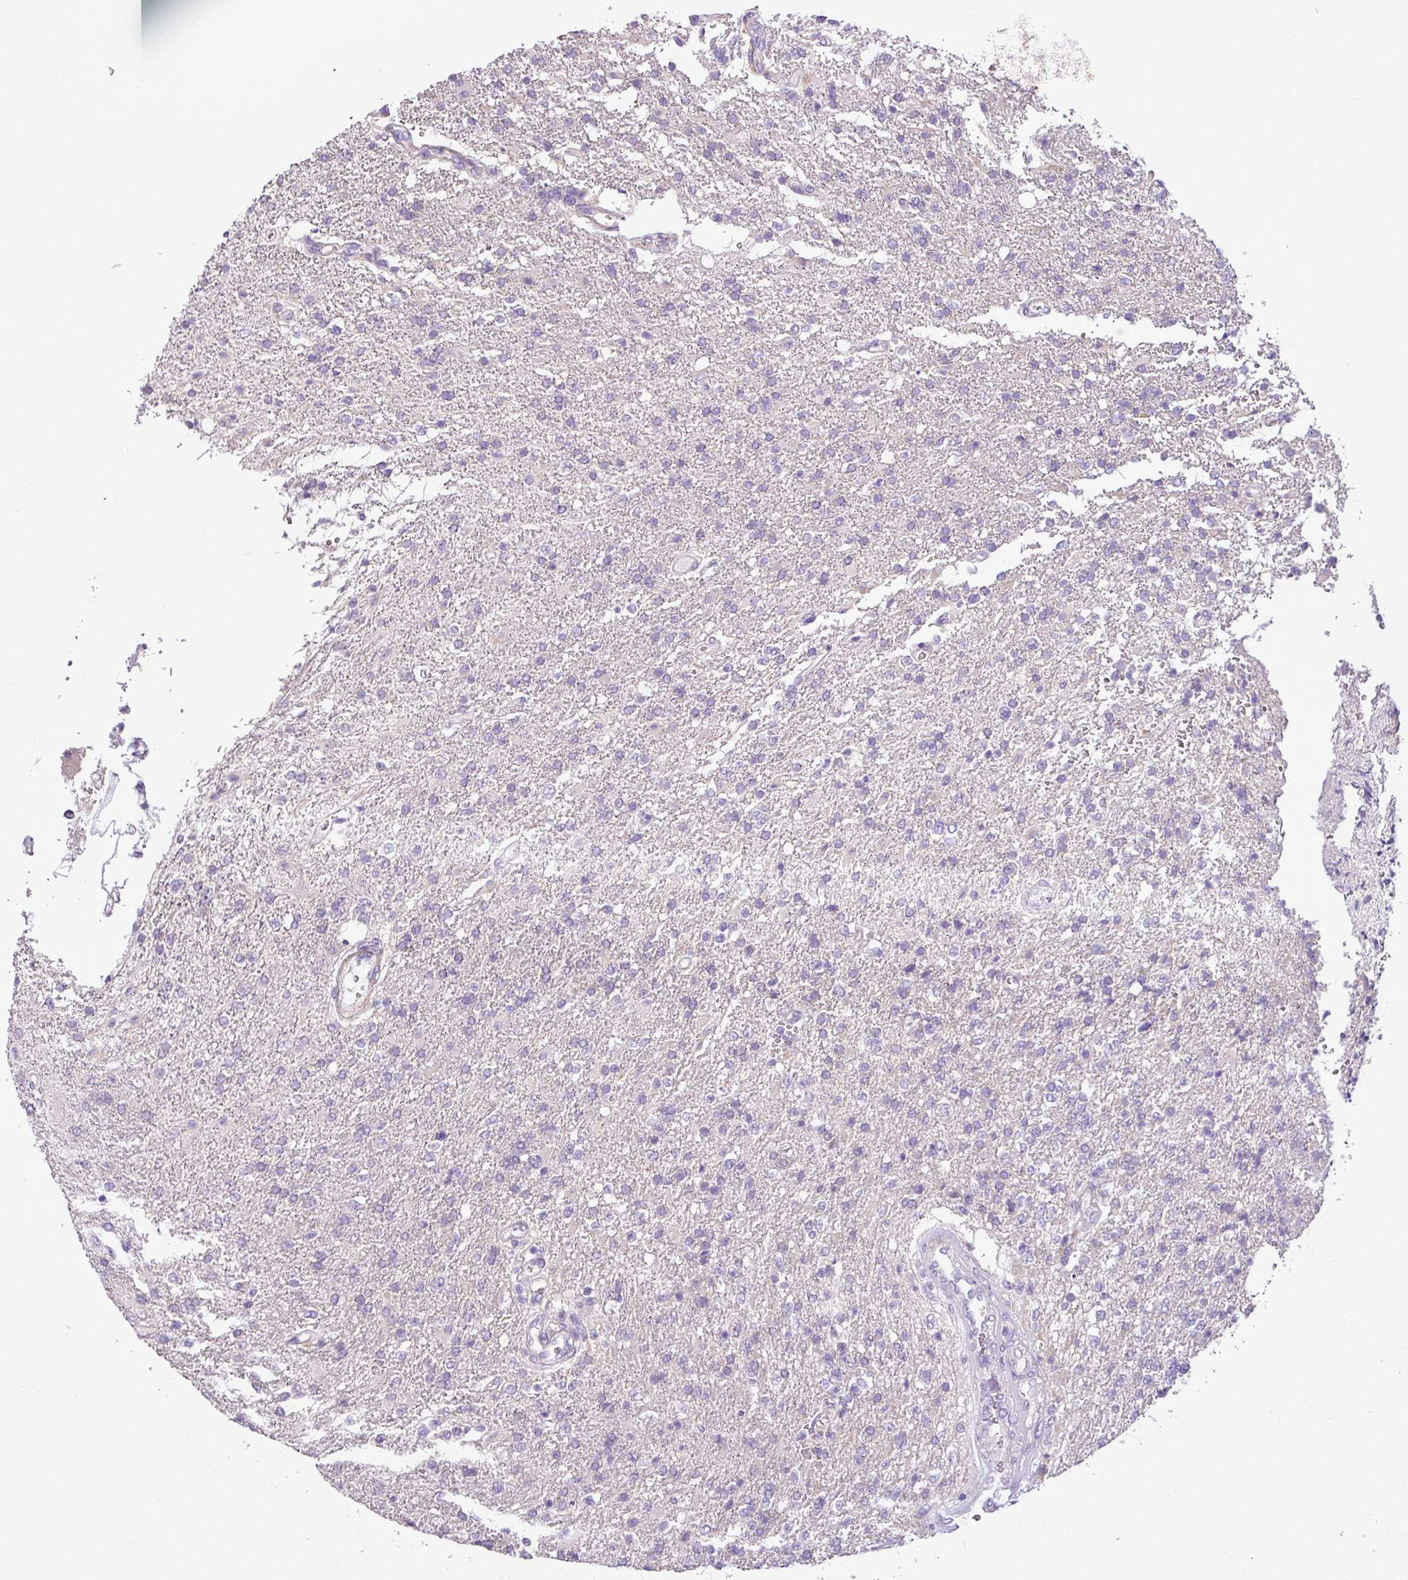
{"staining": {"intensity": "negative", "quantity": "none", "location": "none"}, "tissue": "glioma", "cell_type": "Tumor cells", "image_type": "cancer", "snomed": [{"axis": "morphology", "description": "Glioma, malignant, High grade"}, {"axis": "topography", "description": "Brain"}], "caption": "This micrograph is of glioma stained with IHC to label a protein in brown with the nuclei are counter-stained blue. There is no expression in tumor cells.", "gene": "MOCS3", "patient": {"sex": "male", "age": 56}}